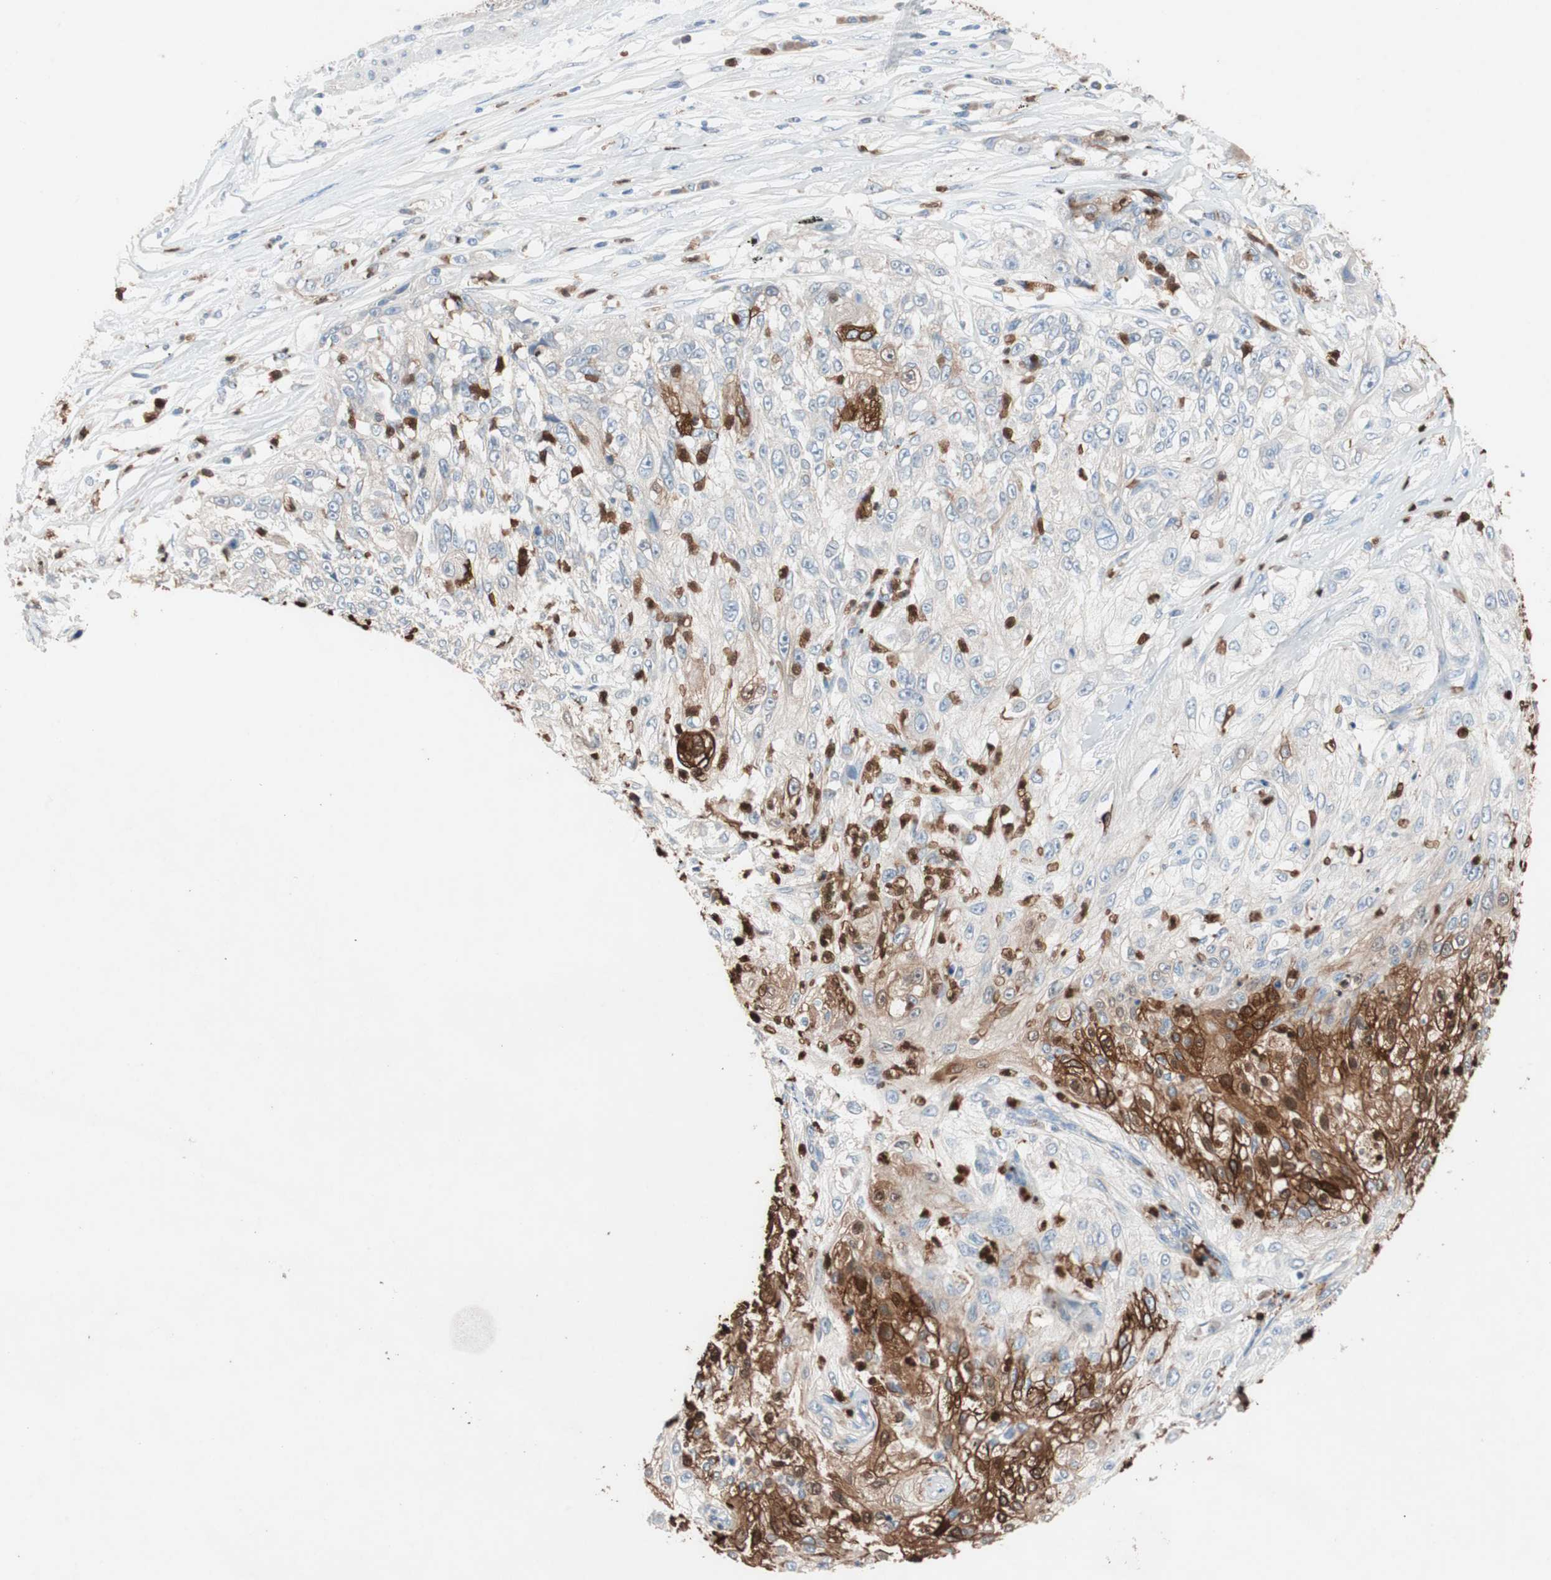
{"staining": {"intensity": "strong", "quantity": "25%-75%", "location": "cytoplasmic/membranous"}, "tissue": "lung cancer", "cell_type": "Tumor cells", "image_type": "cancer", "snomed": [{"axis": "morphology", "description": "Inflammation, NOS"}, {"axis": "morphology", "description": "Squamous cell carcinoma, NOS"}, {"axis": "topography", "description": "Lymph node"}, {"axis": "topography", "description": "Soft tissue"}, {"axis": "topography", "description": "Lung"}], "caption": "Immunohistochemistry histopathology image of neoplastic tissue: lung cancer stained using immunohistochemistry shows high levels of strong protein expression localized specifically in the cytoplasmic/membranous of tumor cells, appearing as a cytoplasmic/membranous brown color.", "gene": "CLEC4D", "patient": {"sex": "male", "age": 66}}